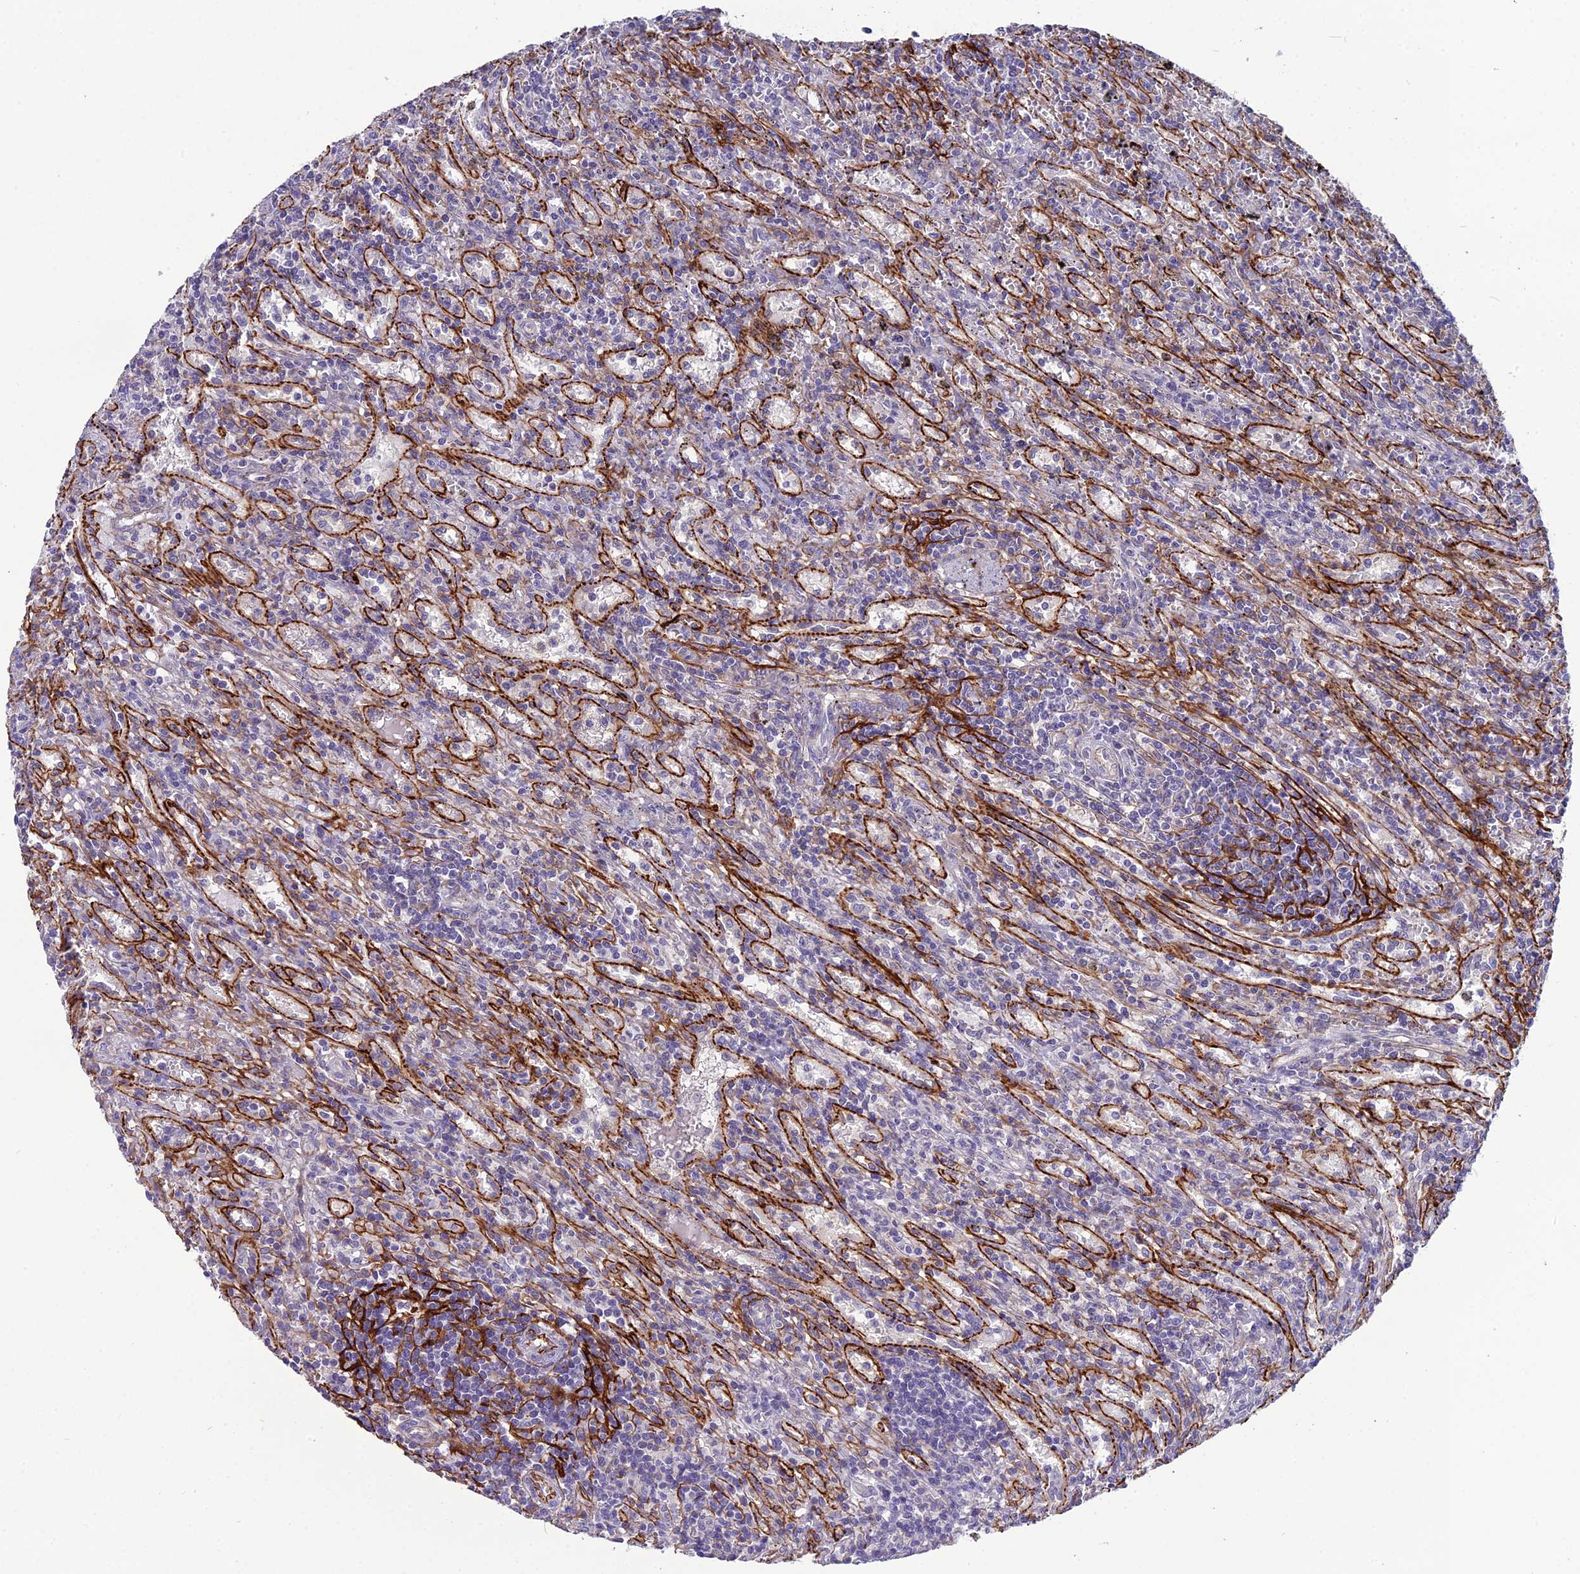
{"staining": {"intensity": "negative", "quantity": "none", "location": "none"}, "tissue": "lymphoma", "cell_type": "Tumor cells", "image_type": "cancer", "snomed": [{"axis": "morphology", "description": "Malignant lymphoma, non-Hodgkin's type, Low grade"}, {"axis": "topography", "description": "Spleen"}], "caption": "Human lymphoma stained for a protein using immunohistochemistry (IHC) displays no positivity in tumor cells.", "gene": "CFAP47", "patient": {"sex": "male", "age": 76}}